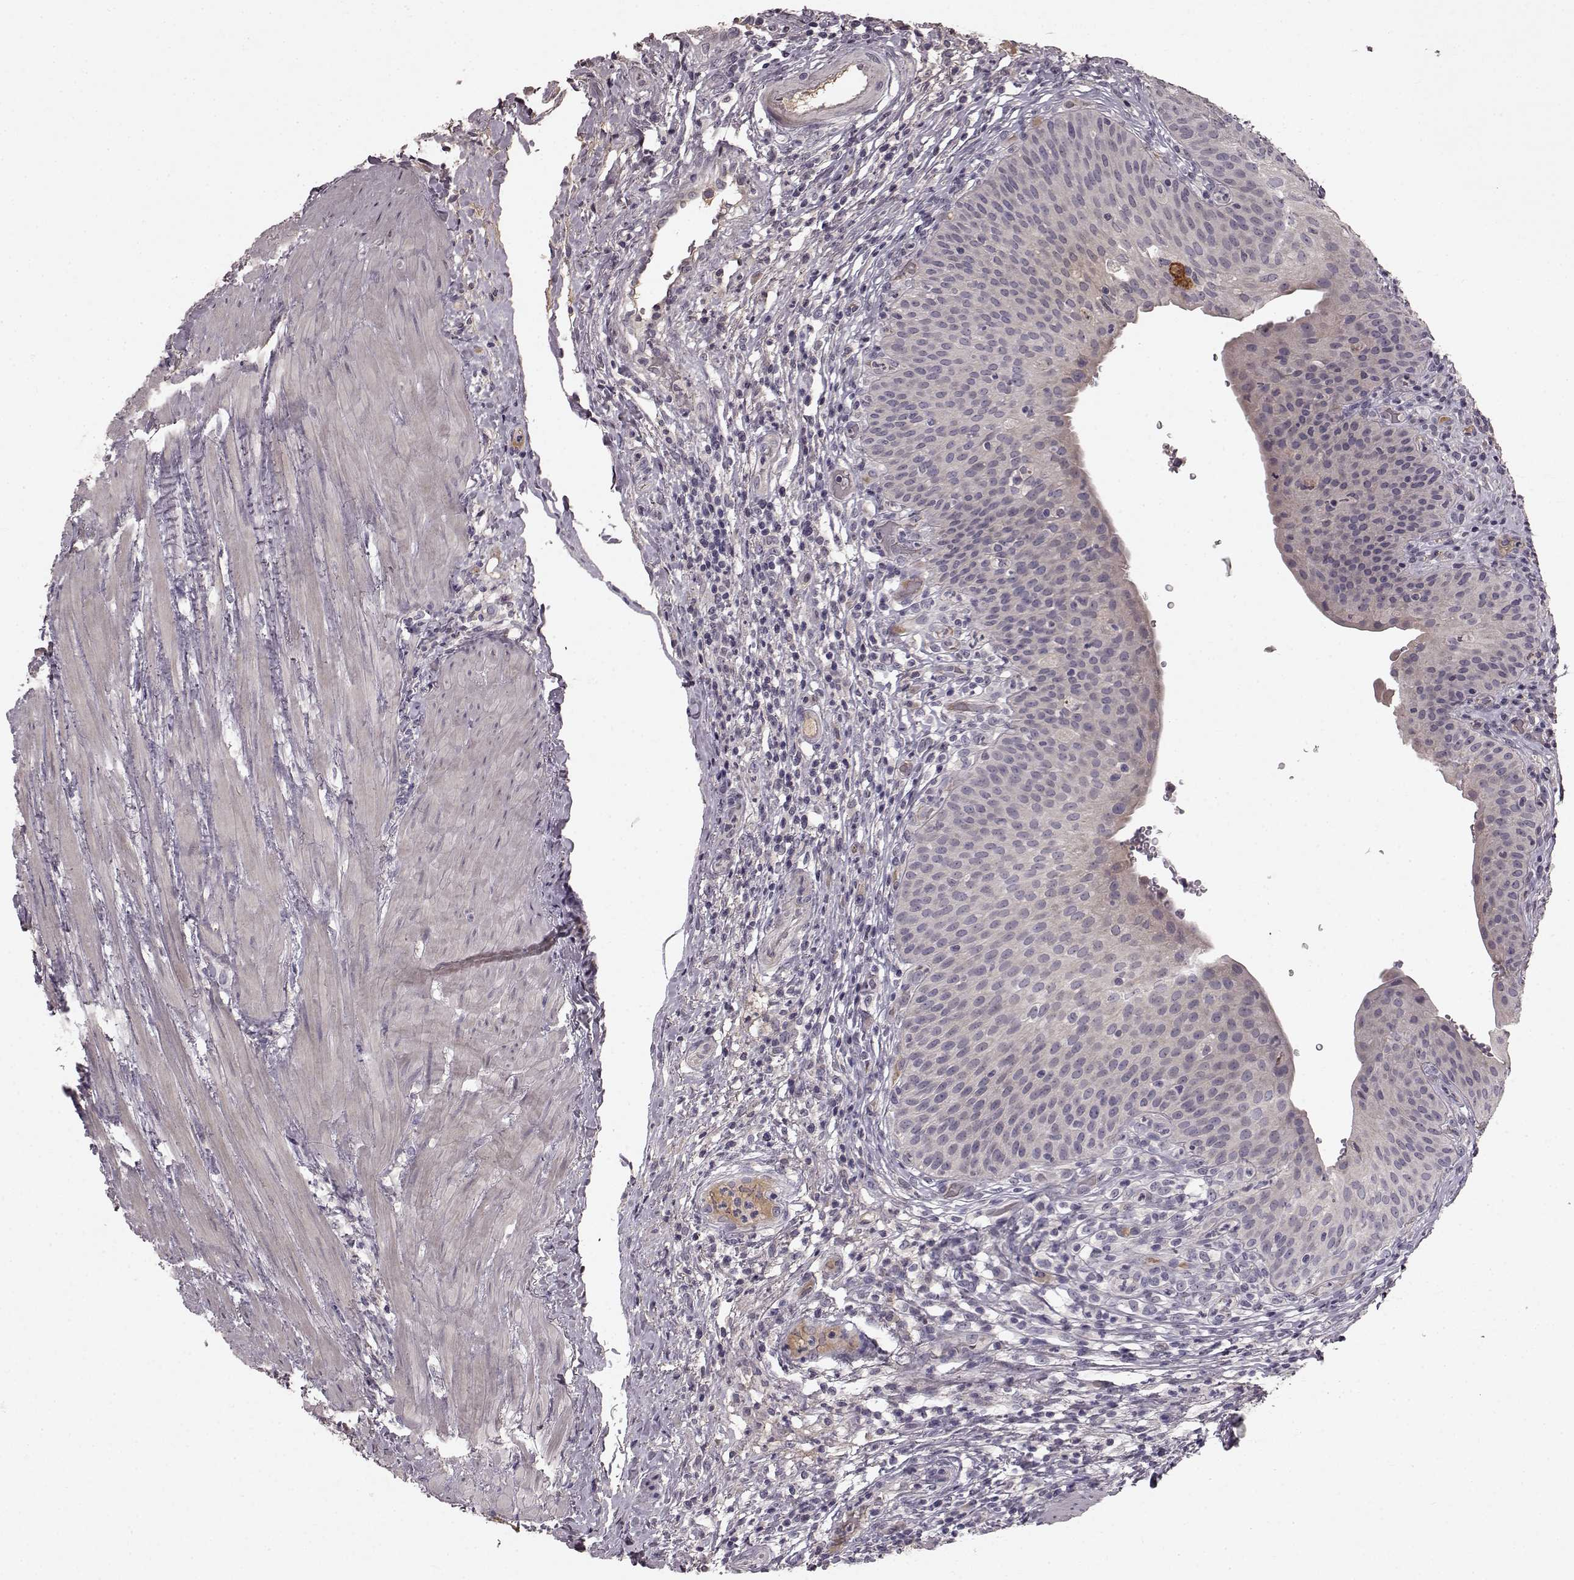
{"staining": {"intensity": "negative", "quantity": "none", "location": "none"}, "tissue": "urinary bladder", "cell_type": "Urothelial cells", "image_type": "normal", "snomed": [{"axis": "morphology", "description": "Normal tissue, NOS"}, {"axis": "topography", "description": "Urinary bladder"}], "caption": "Immunohistochemistry (IHC) image of unremarkable urinary bladder stained for a protein (brown), which reveals no staining in urothelial cells.", "gene": "SLC22A18", "patient": {"sex": "male", "age": 66}}